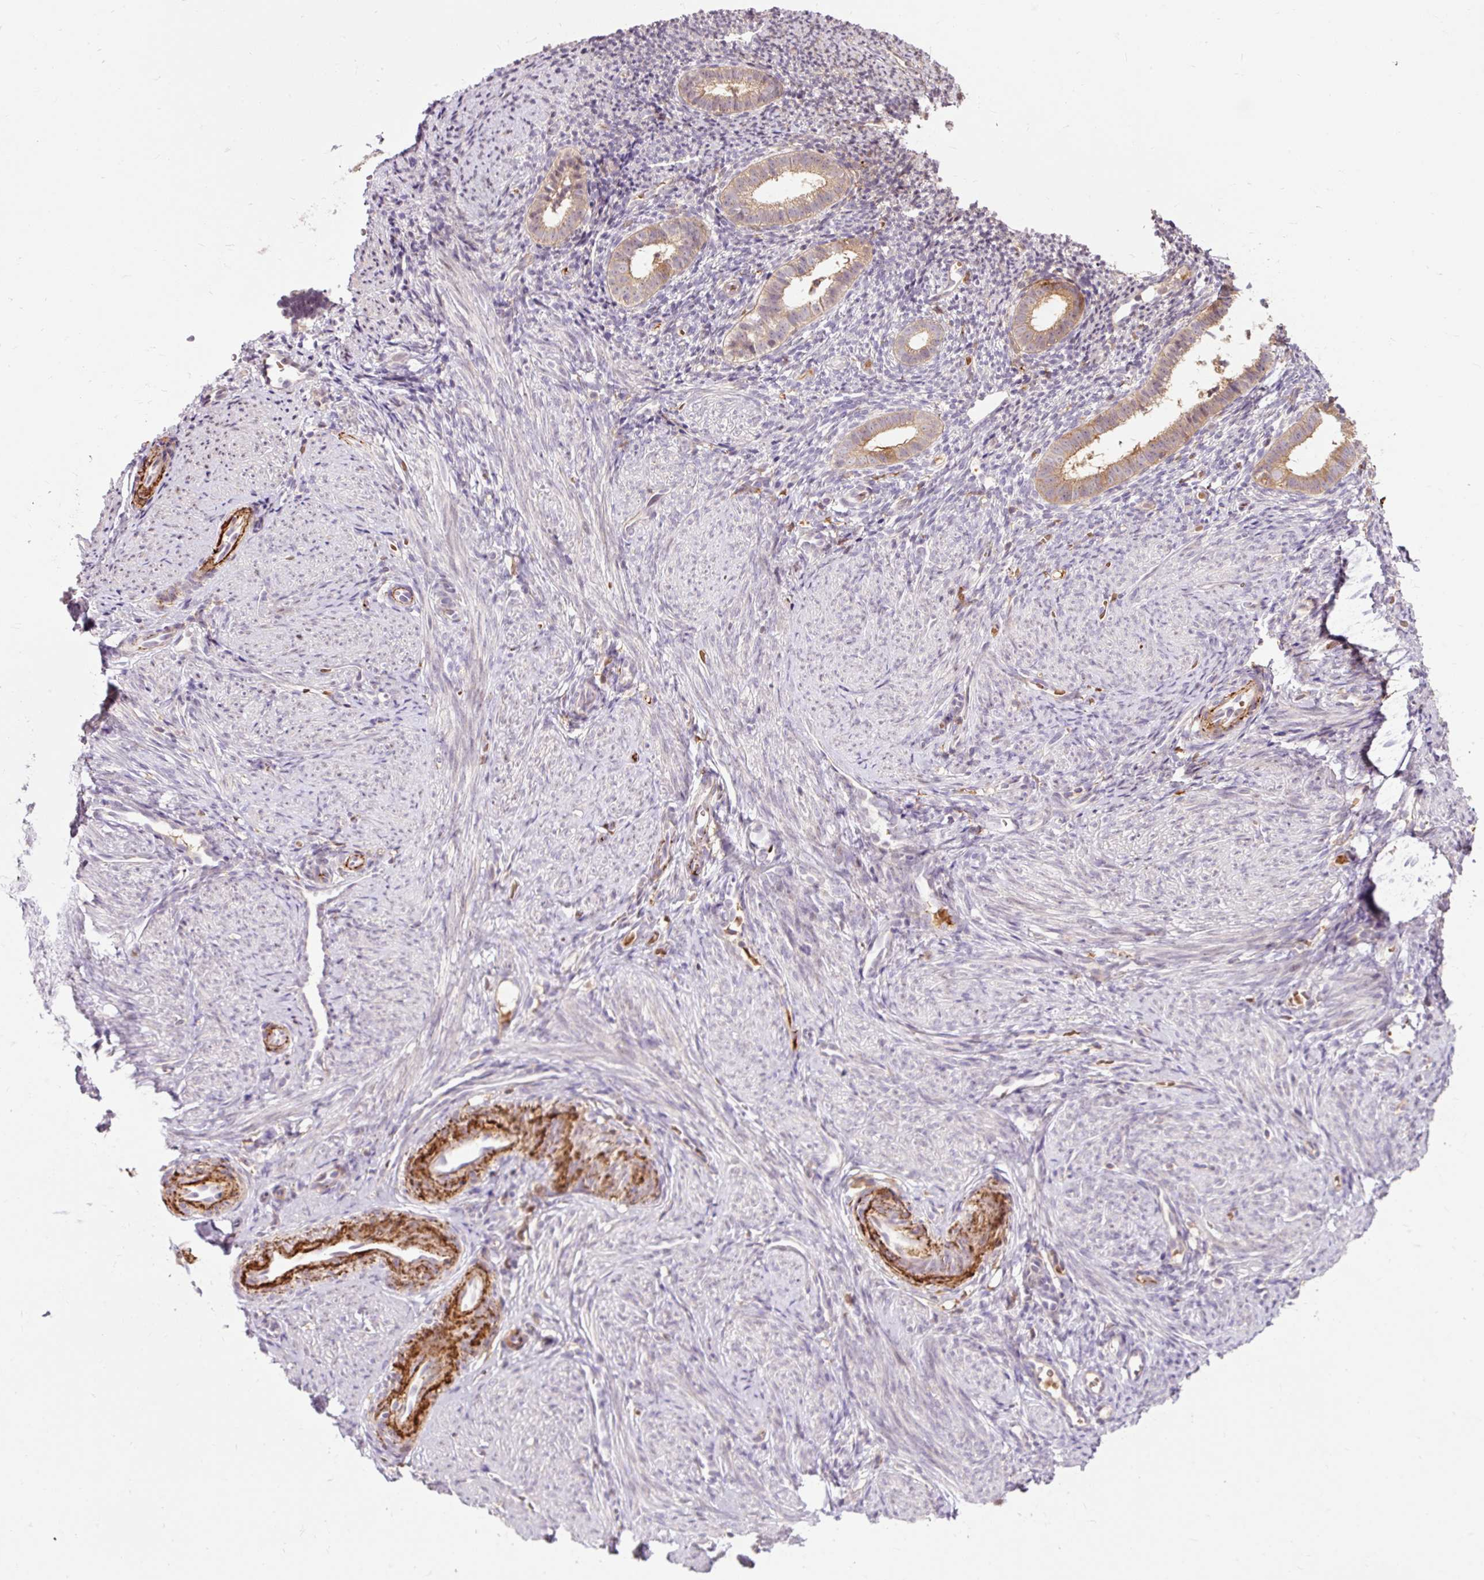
{"staining": {"intensity": "weak", "quantity": "<25%", "location": "cytoplasmic/membranous"}, "tissue": "endometrium", "cell_type": "Cells in endometrial stroma", "image_type": "normal", "snomed": [{"axis": "morphology", "description": "Normal tissue, NOS"}, {"axis": "topography", "description": "Endometrium"}], "caption": "This micrograph is of normal endometrium stained with IHC to label a protein in brown with the nuclei are counter-stained blue. There is no expression in cells in endometrial stroma.", "gene": "CEBPZ", "patient": {"sex": "female", "age": 39}}